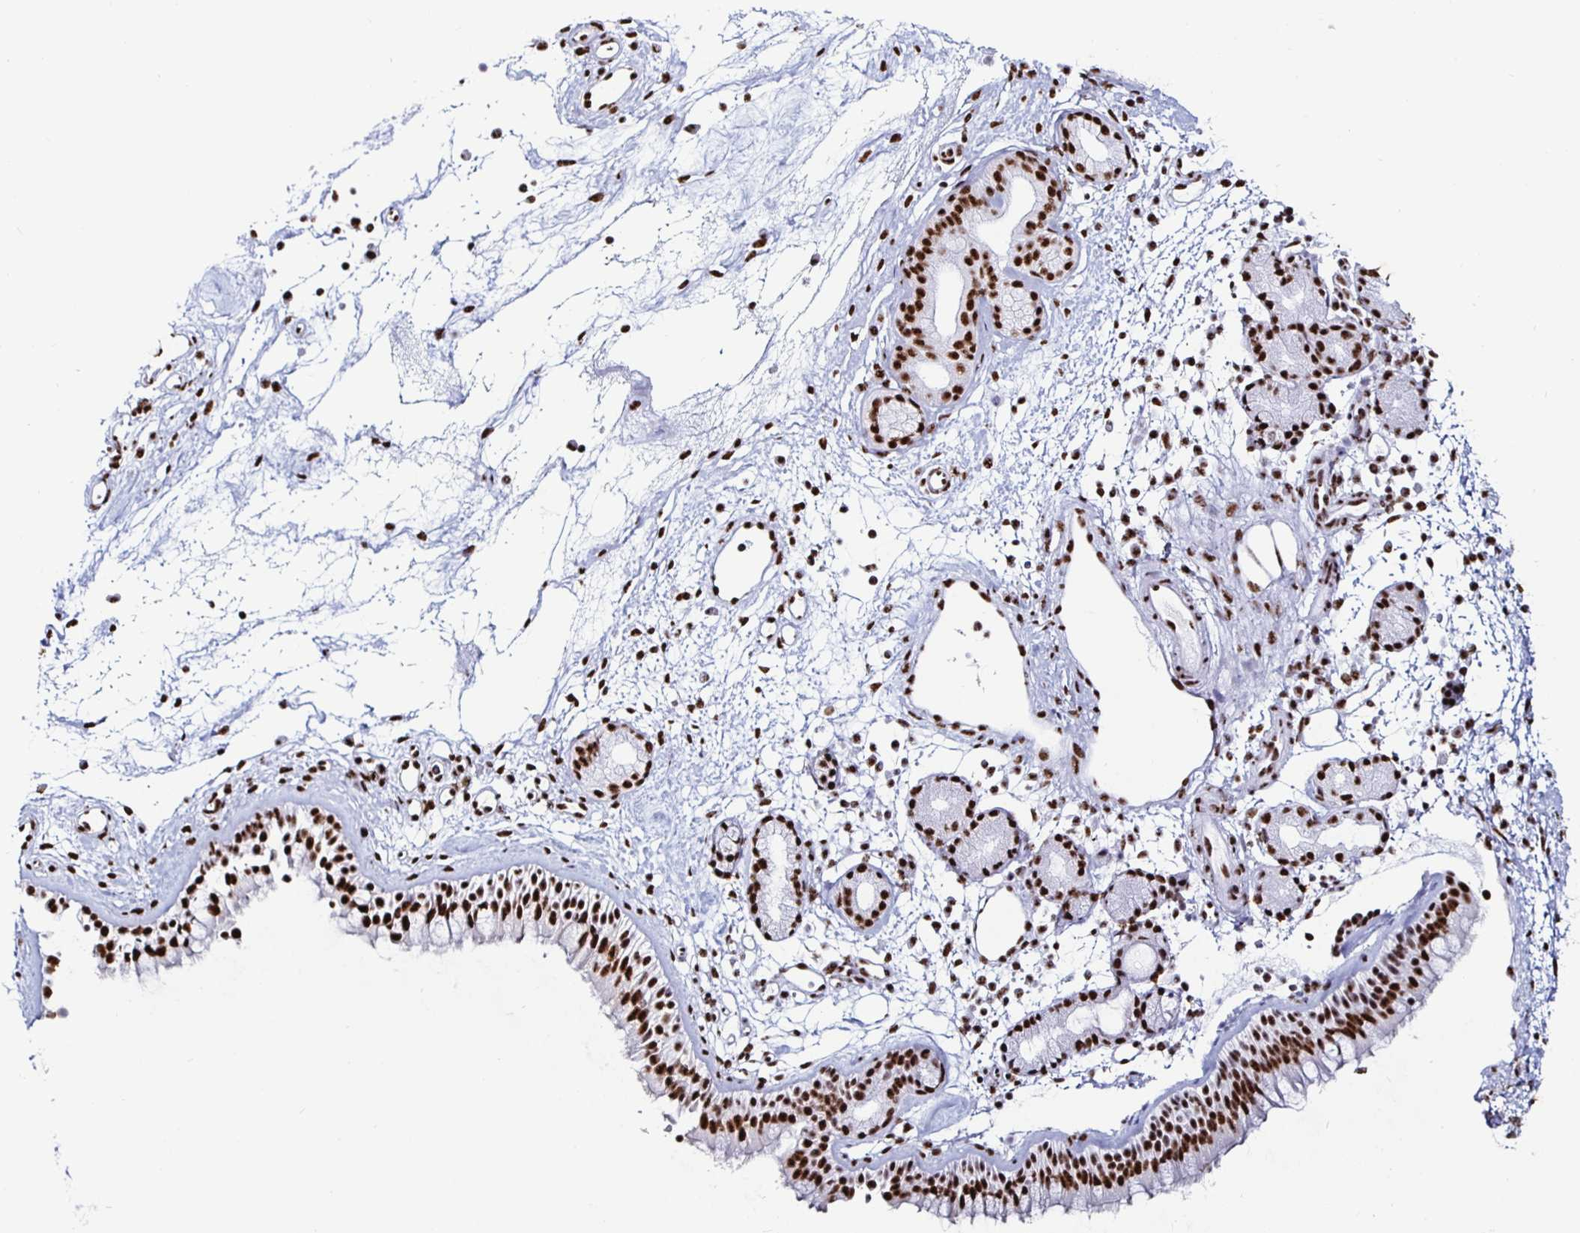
{"staining": {"intensity": "strong", "quantity": ">75%", "location": "nuclear"}, "tissue": "nasopharynx", "cell_type": "Respiratory epithelial cells", "image_type": "normal", "snomed": [{"axis": "morphology", "description": "Normal tissue, NOS"}, {"axis": "topography", "description": "Nasopharynx"}], "caption": "The photomicrograph displays staining of normal nasopharynx, revealing strong nuclear protein expression (brown color) within respiratory epithelial cells. (DAB (3,3'-diaminobenzidine) IHC with brightfield microscopy, high magnification).", "gene": "DDX39B", "patient": {"sex": "female", "age": 70}}